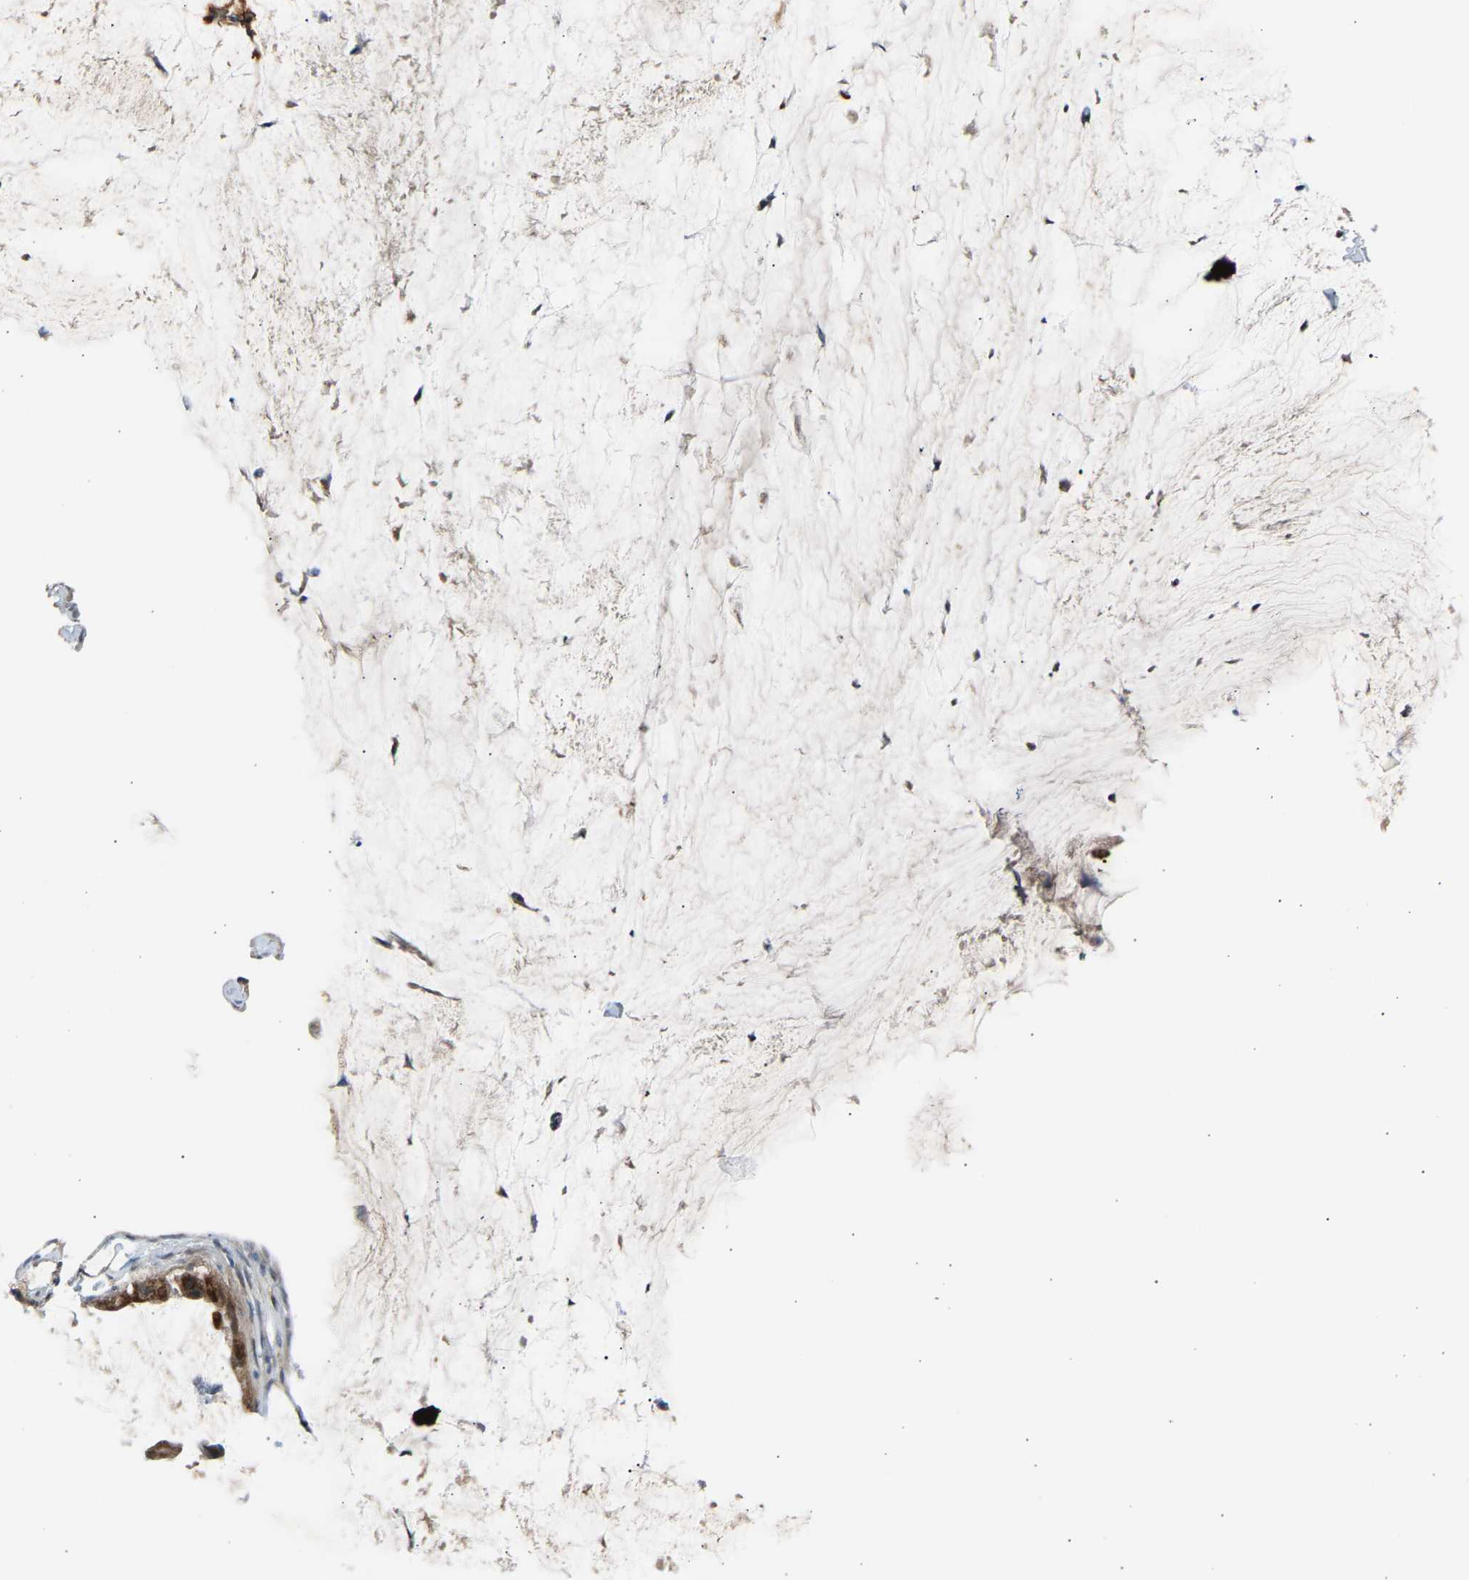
{"staining": {"intensity": "moderate", "quantity": ">75%", "location": "cytoplasmic/membranous"}, "tissue": "pancreatic cancer", "cell_type": "Tumor cells", "image_type": "cancer", "snomed": [{"axis": "morphology", "description": "Adenocarcinoma, NOS"}, {"axis": "topography", "description": "Pancreas"}], "caption": "High-power microscopy captured an immunohistochemistry micrograph of pancreatic adenocarcinoma, revealing moderate cytoplasmic/membranous staining in about >75% of tumor cells.", "gene": "VPS41", "patient": {"sex": "male", "age": 41}}